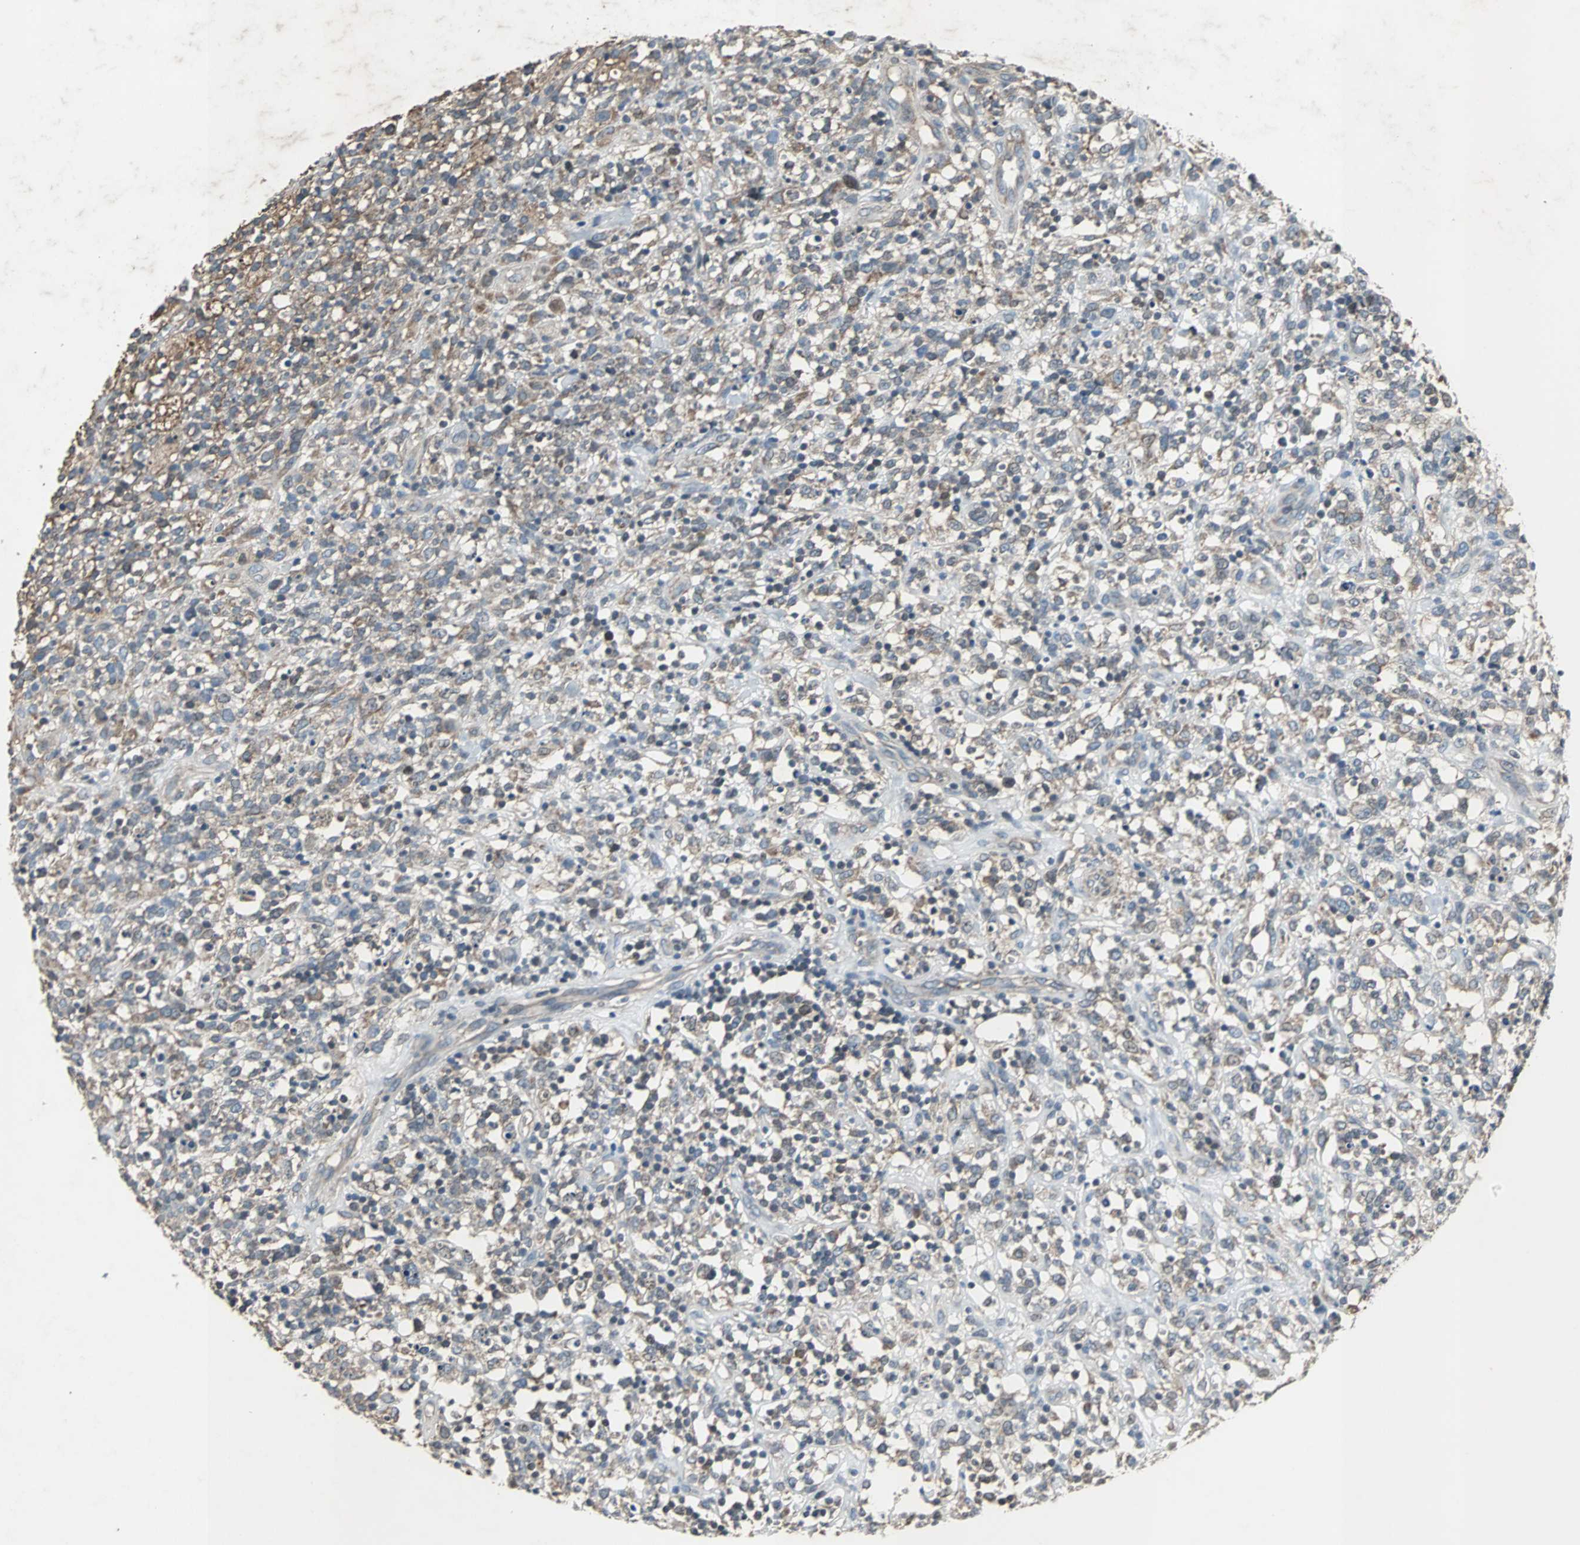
{"staining": {"intensity": "weak", "quantity": "<25%", "location": "cytoplasmic/membranous"}, "tissue": "lymphoma", "cell_type": "Tumor cells", "image_type": "cancer", "snomed": [{"axis": "morphology", "description": "Malignant lymphoma, non-Hodgkin's type, High grade"}, {"axis": "topography", "description": "Lymph node"}], "caption": "Protein analysis of lymphoma reveals no significant expression in tumor cells. (DAB IHC with hematoxylin counter stain).", "gene": "SOS1", "patient": {"sex": "female", "age": 73}}